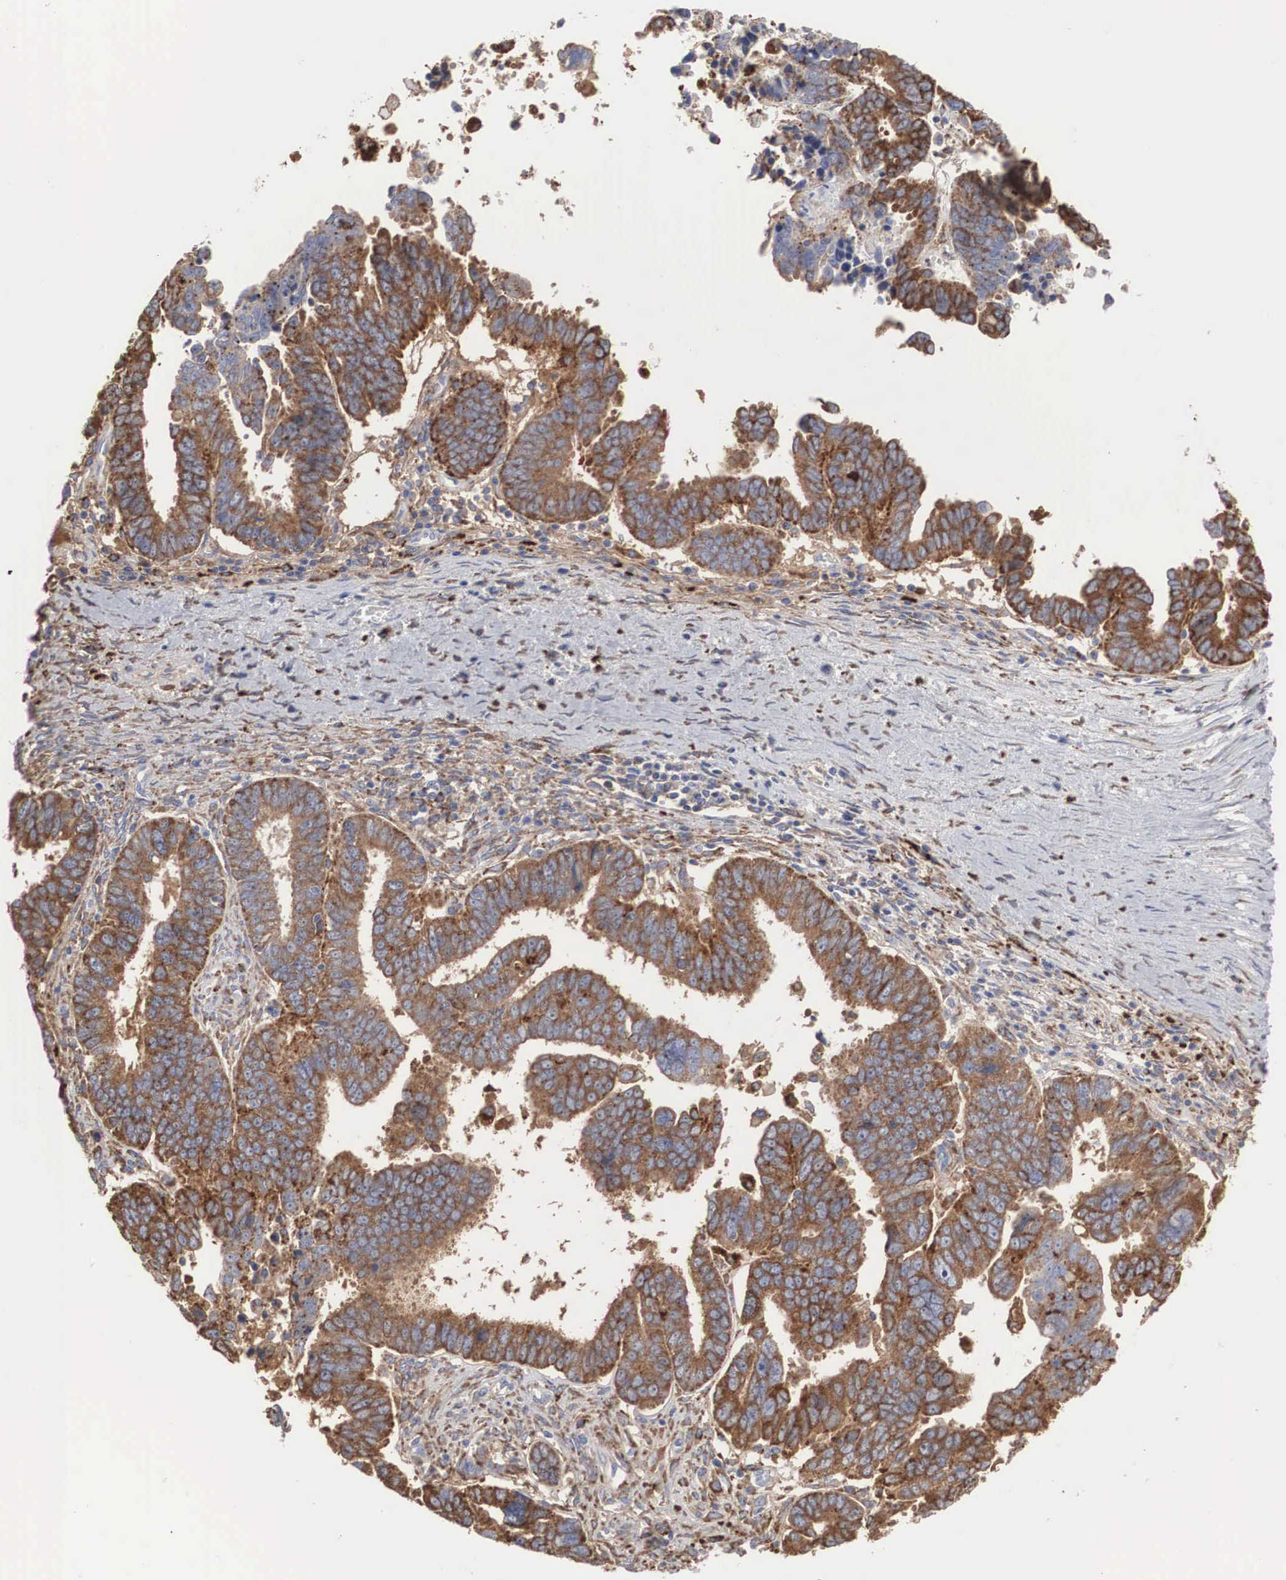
{"staining": {"intensity": "moderate", "quantity": ">75%", "location": "cytoplasmic/membranous"}, "tissue": "ovarian cancer", "cell_type": "Tumor cells", "image_type": "cancer", "snomed": [{"axis": "morphology", "description": "Carcinoma, endometroid"}, {"axis": "morphology", "description": "Cystadenocarcinoma, serous, NOS"}, {"axis": "topography", "description": "Ovary"}], "caption": "Ovarian cancer (endometroid carcinoma) was stained to show a protein in brown. There is medium levels of moderate cytoplasmic/membranous staining in about >75% of tumor cells.", "gene": "LGALS3BP", "patient": {"sex": "female", "age": 45}}